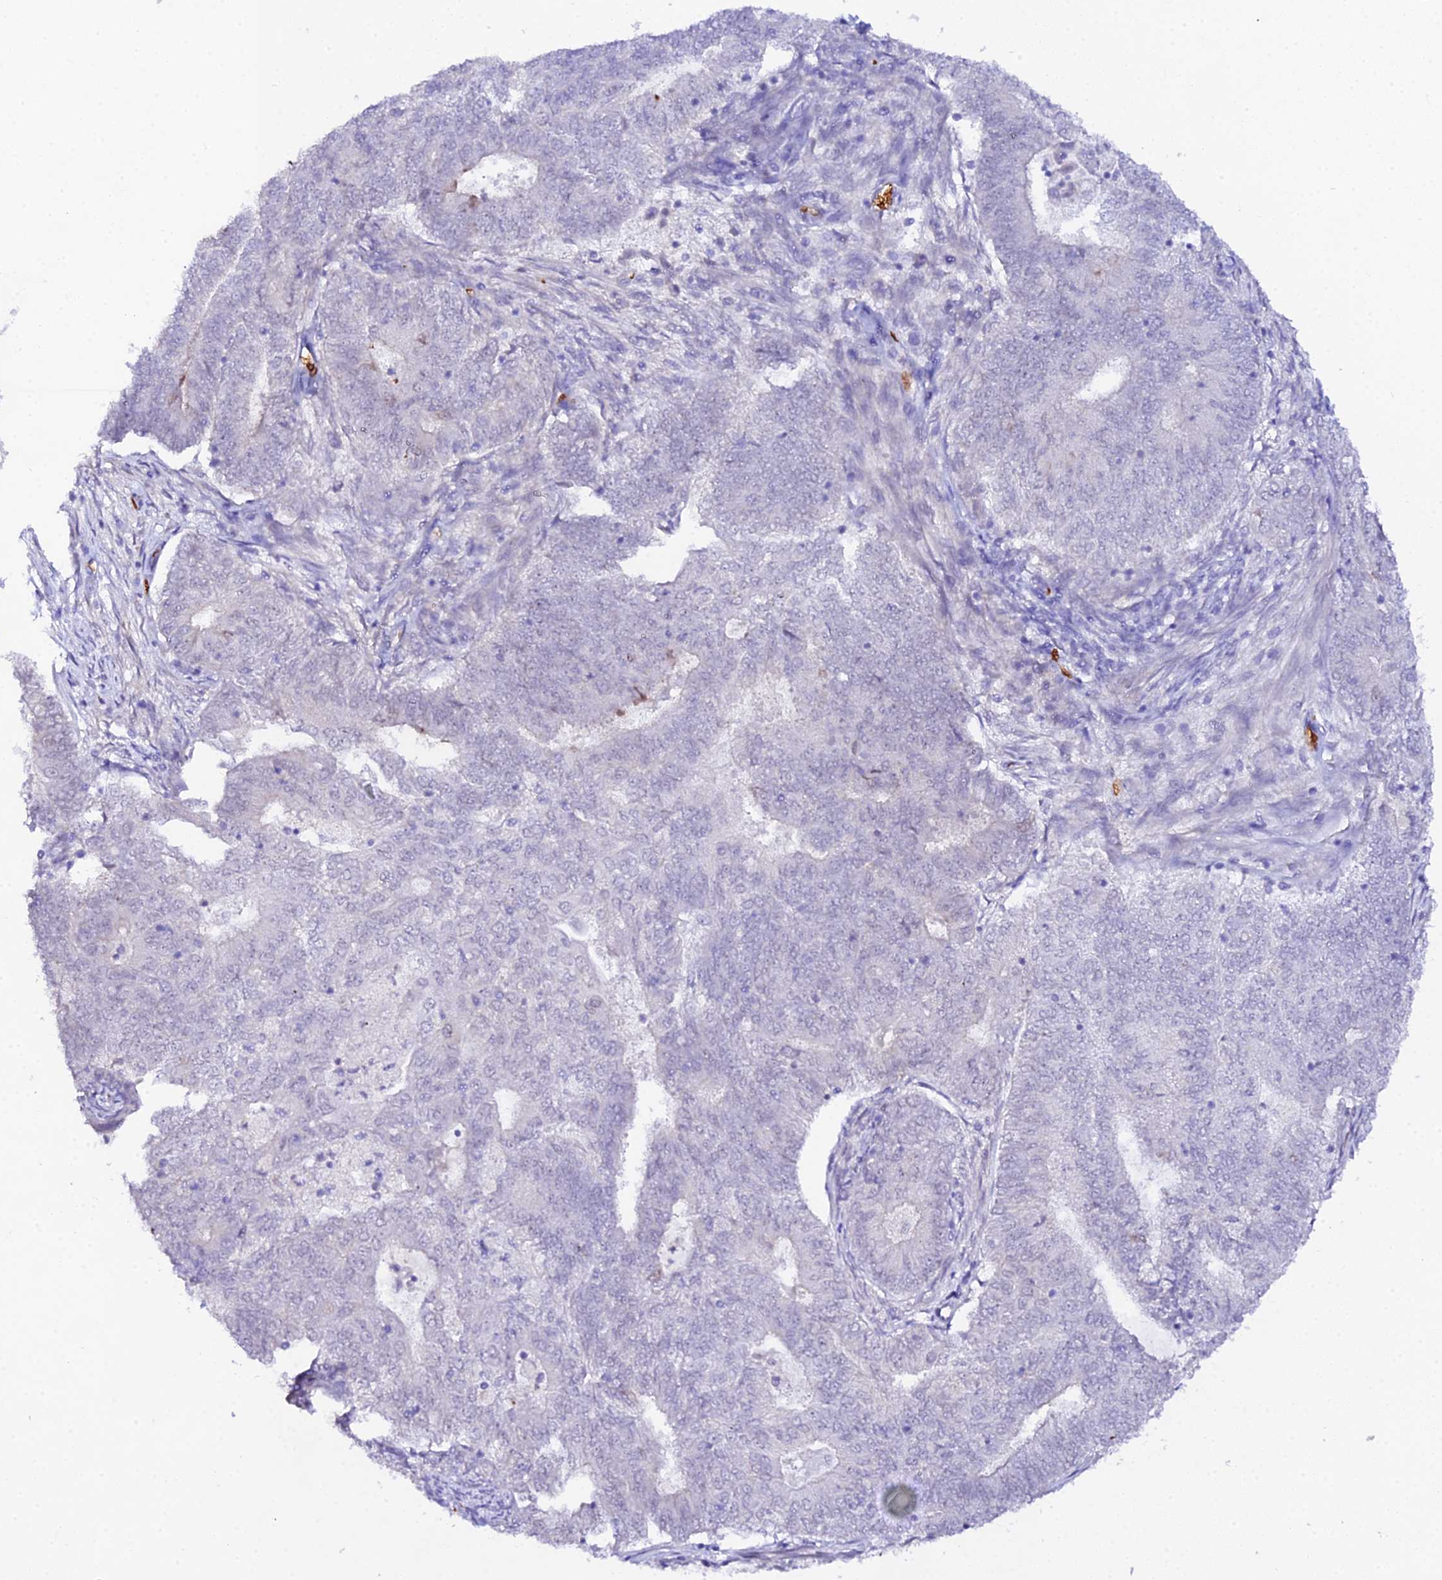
{"staining": {"intensity": "negative", "quantity": "none", "location": "none"}, "tissue": "endometrial cancer", "cell_type": "Tumor cells", "image_type": "cancer", "snomed": [{"axis": "morphology", "description": "Adenocarcinoma, NOS"}, {"axis": "topography", "description": "Endometrium"}], "caption": "This is an IHC photomicrograph of endometrial cancer (adenocarcinoma). There is no expression in tumor cells.", "gene": "CFAP45", "patient": {"sex": "female", "age": 62}}